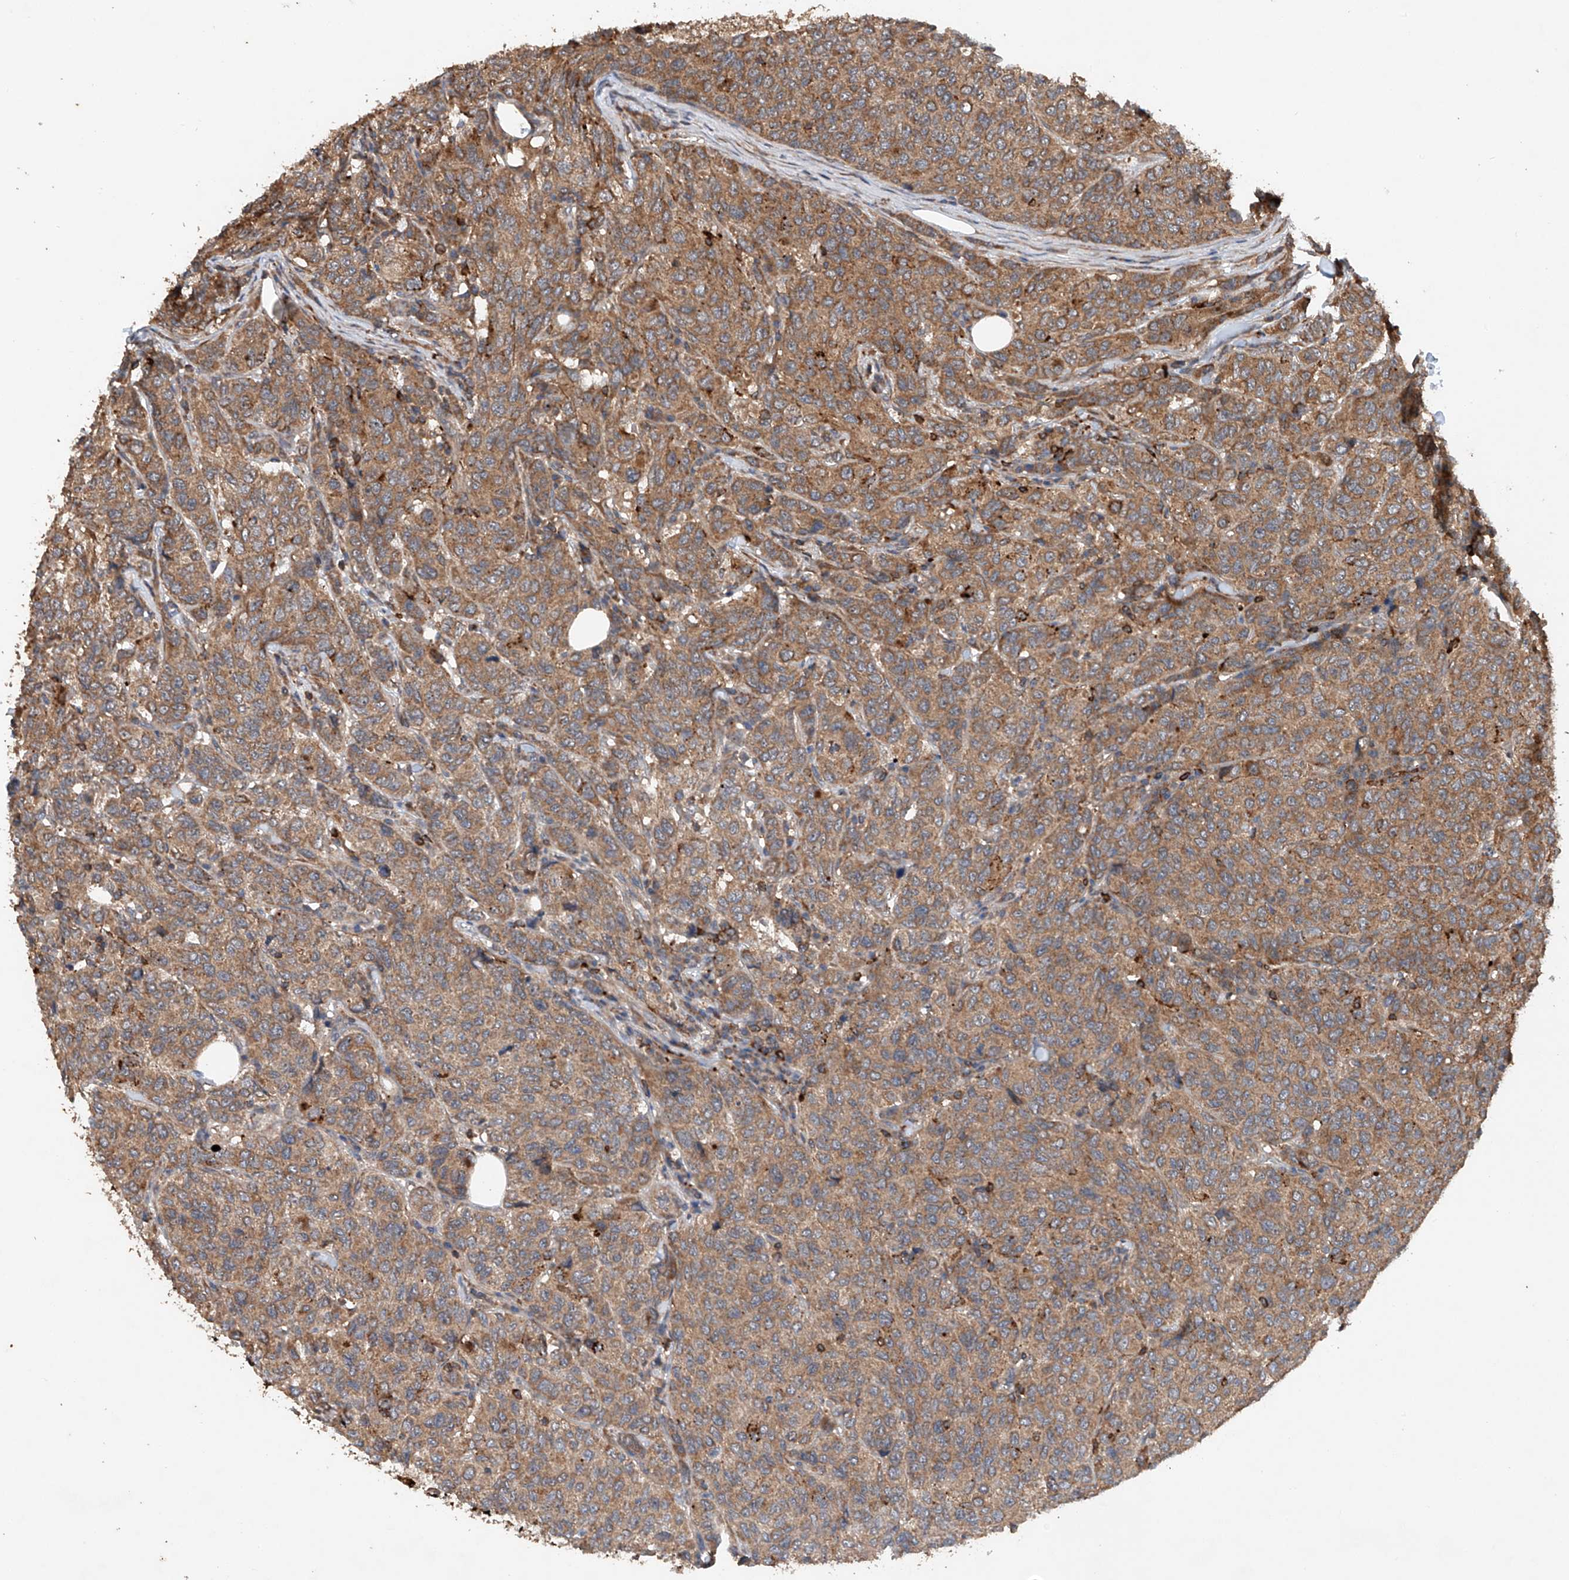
{"staining": {"intensity": "moderate", "quantity": ">75%", "location": "cytoplasmic/membranous"}, "tissue": "breast cancer", "cell_type": "Tumor cells", "image_type": "cancer", "snomed": [{"axis": "morphology", "description": "Duct carcinoma"}, {"axis": "topography", "description": "Breast"}], "caption": "Breast cancer (invasive ductal carcinoma) tissue shows moderate cytoplasmic/membranous expression in about >75% of tumor cells, visualized by immunohistochemistry.", "gene": "CEP85L", "patient": {"sex": "female", "age": 55}}